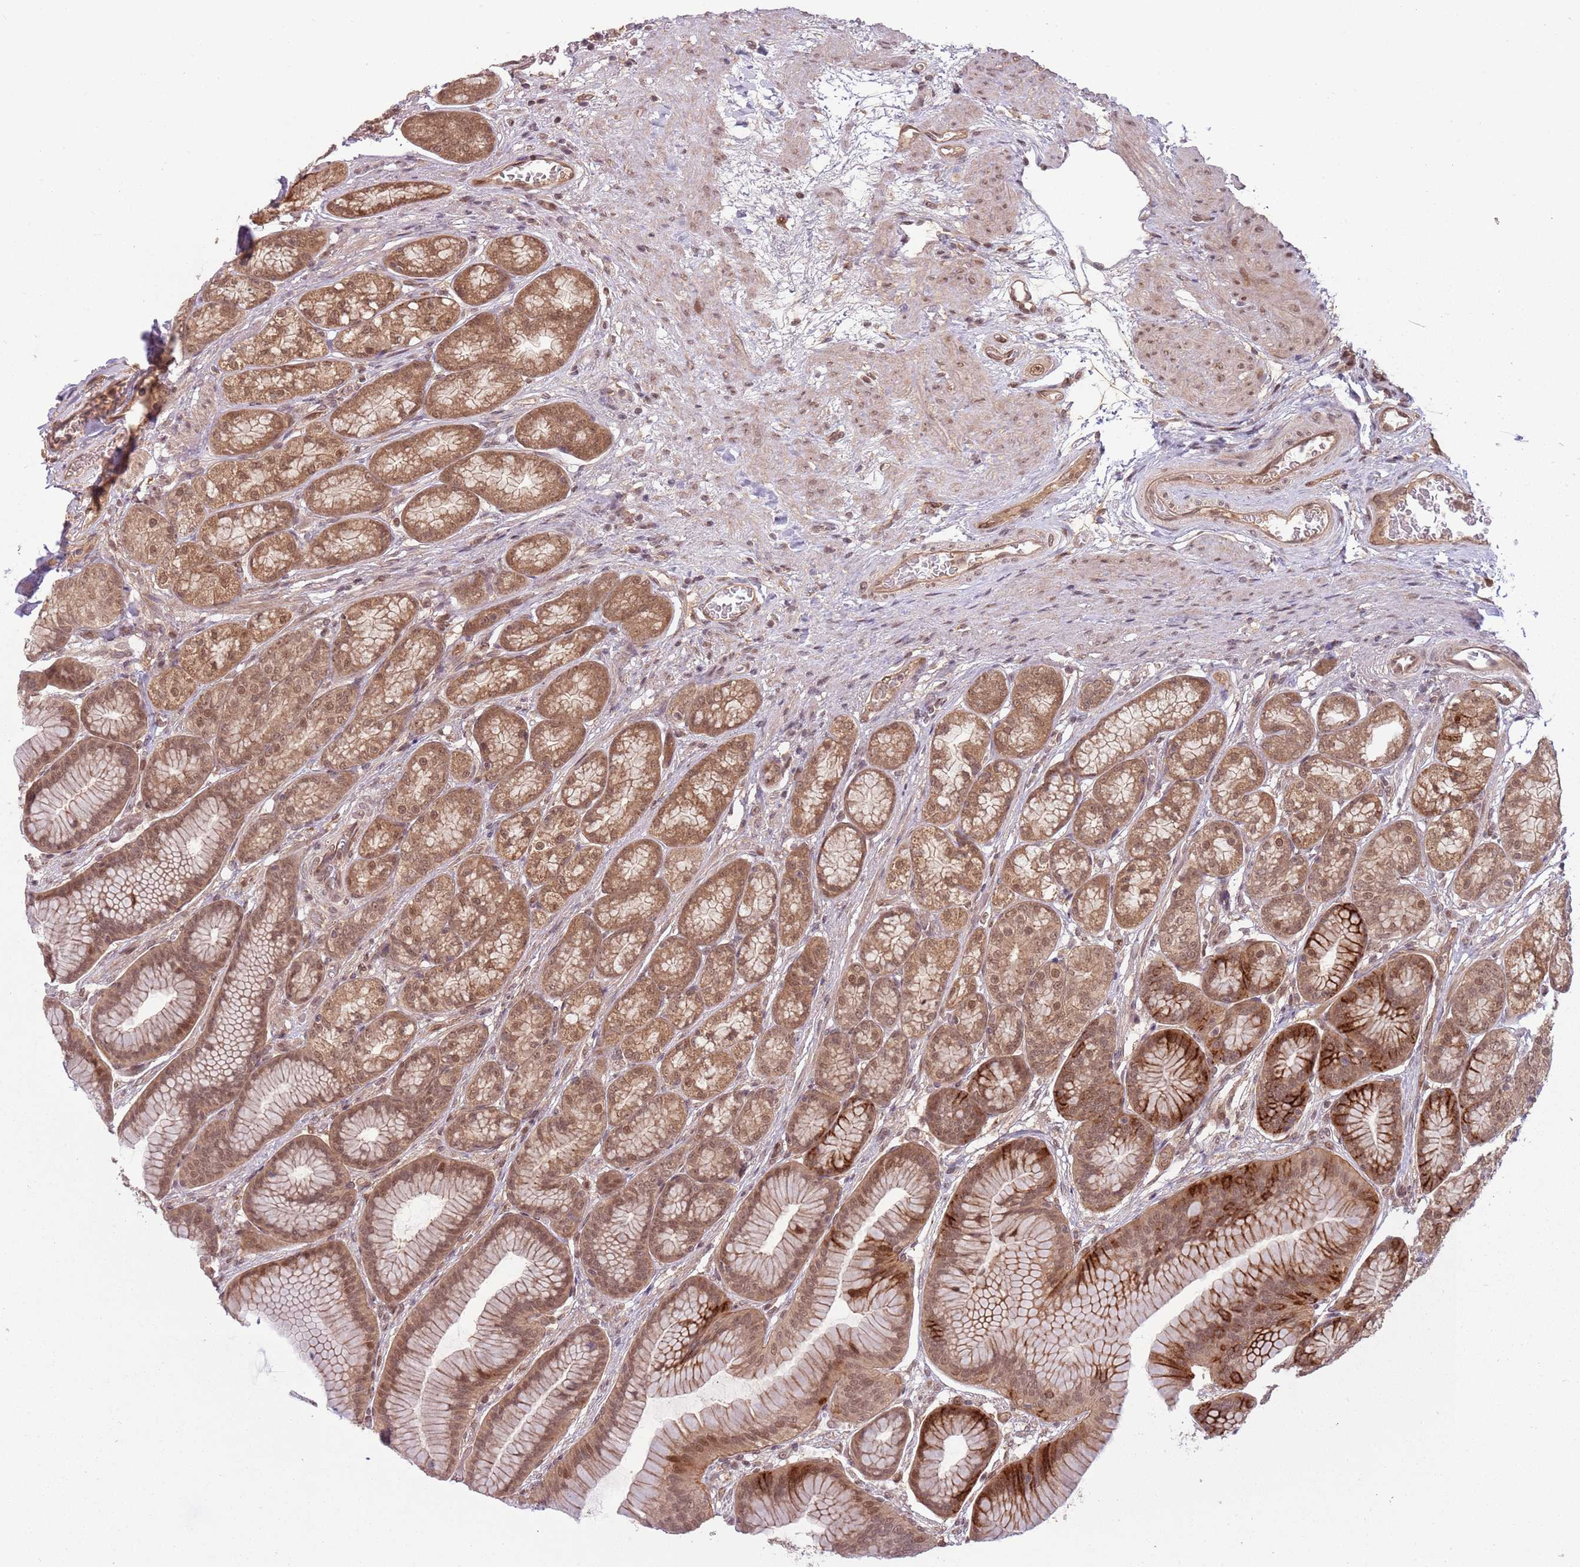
{"staining": {"intensity": "moderate", "quantity": ">75%", "location": "cytoplasmic/membranous,nuclear"}, "tissue": "stomach", "cell_type": "Glandular cells", "image_type": "normal", "snomed": [{"axis": "morphology", "description": "Normal tissue, NOS"}, {"axis": "morphology", "description": "Adenocarcinoma, NOS"}, {"axis": "morphology", "description": "Adenocarcinoma, High grade"}, {"axis": "topography", "description": "Stomach, upper"}, {"axis": "topography", "description": "Stomach"}], "caption": "Protein expression by immunohistochemistry shows moderate cytoplasmic/membranous,nuclear expression in about >75% of glandular cells in unremarkable stomach.", "gene": "ADAMTS3", "patient": {"sex": "female", "age": 65}}